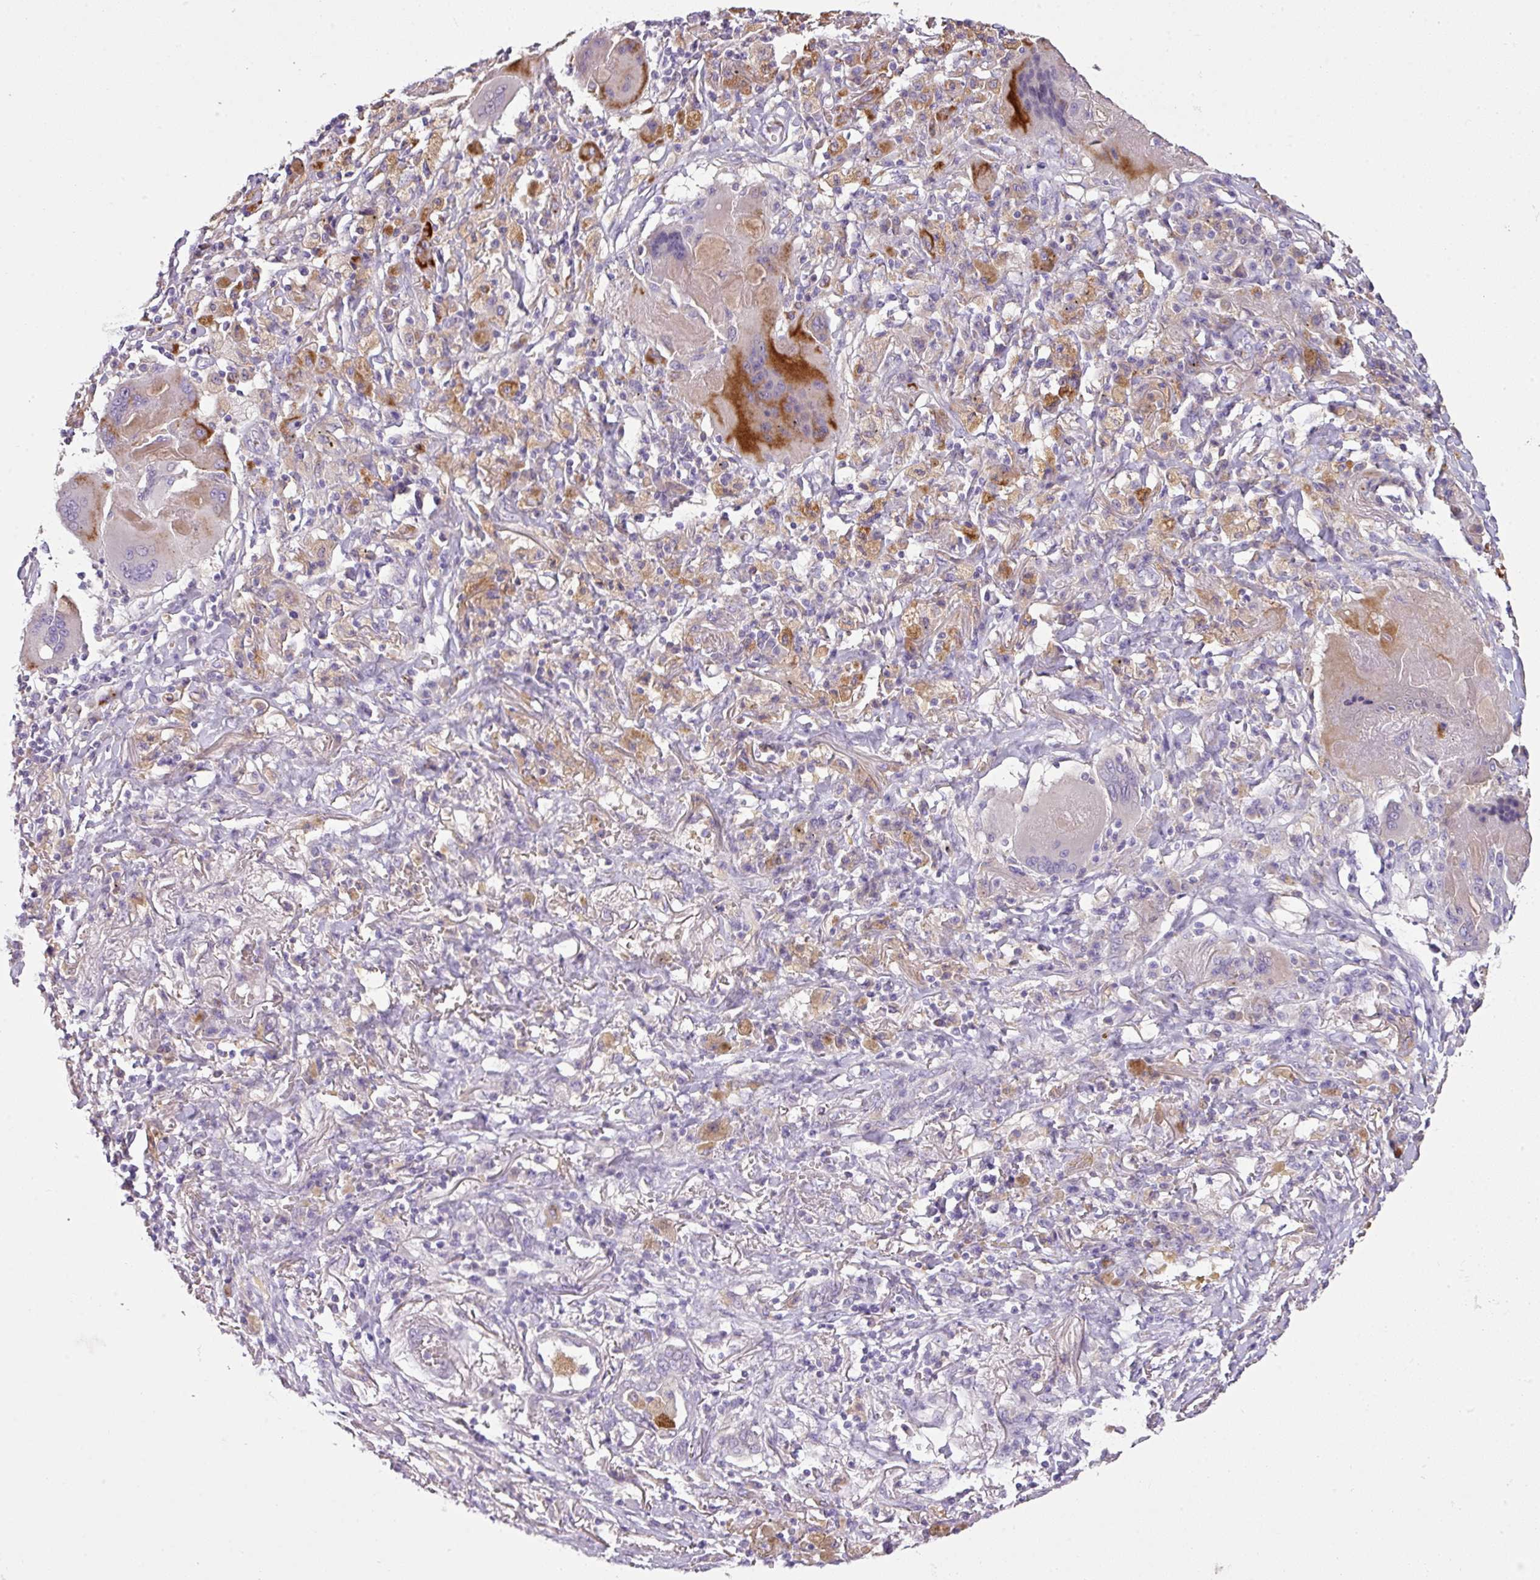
{"staining": {"intensity": "negative", "quantity": "none", "location": "none"}, "tissue": "lung cancer", "cell_type": "Tumor cells", "image_type": "cancer", "snomed": [{"axis": "morphology", "description": "Squamous cell carcinoma, NOS"}, {"axis": "topography", "description": "Lung"}], "caption": "The photomicrograph exhibits no staining of tumor cells in squamous cell carcinoma (lung). (Stains: DAB (3,3'-diaminobenzidine) immunohistochemistry (IHC) with hematoxylin counter stain, Microscopy: brightfield microscopy at high magnification).", "gene": "OR6C6", "patient": {"sex": "male", "age": 61}}